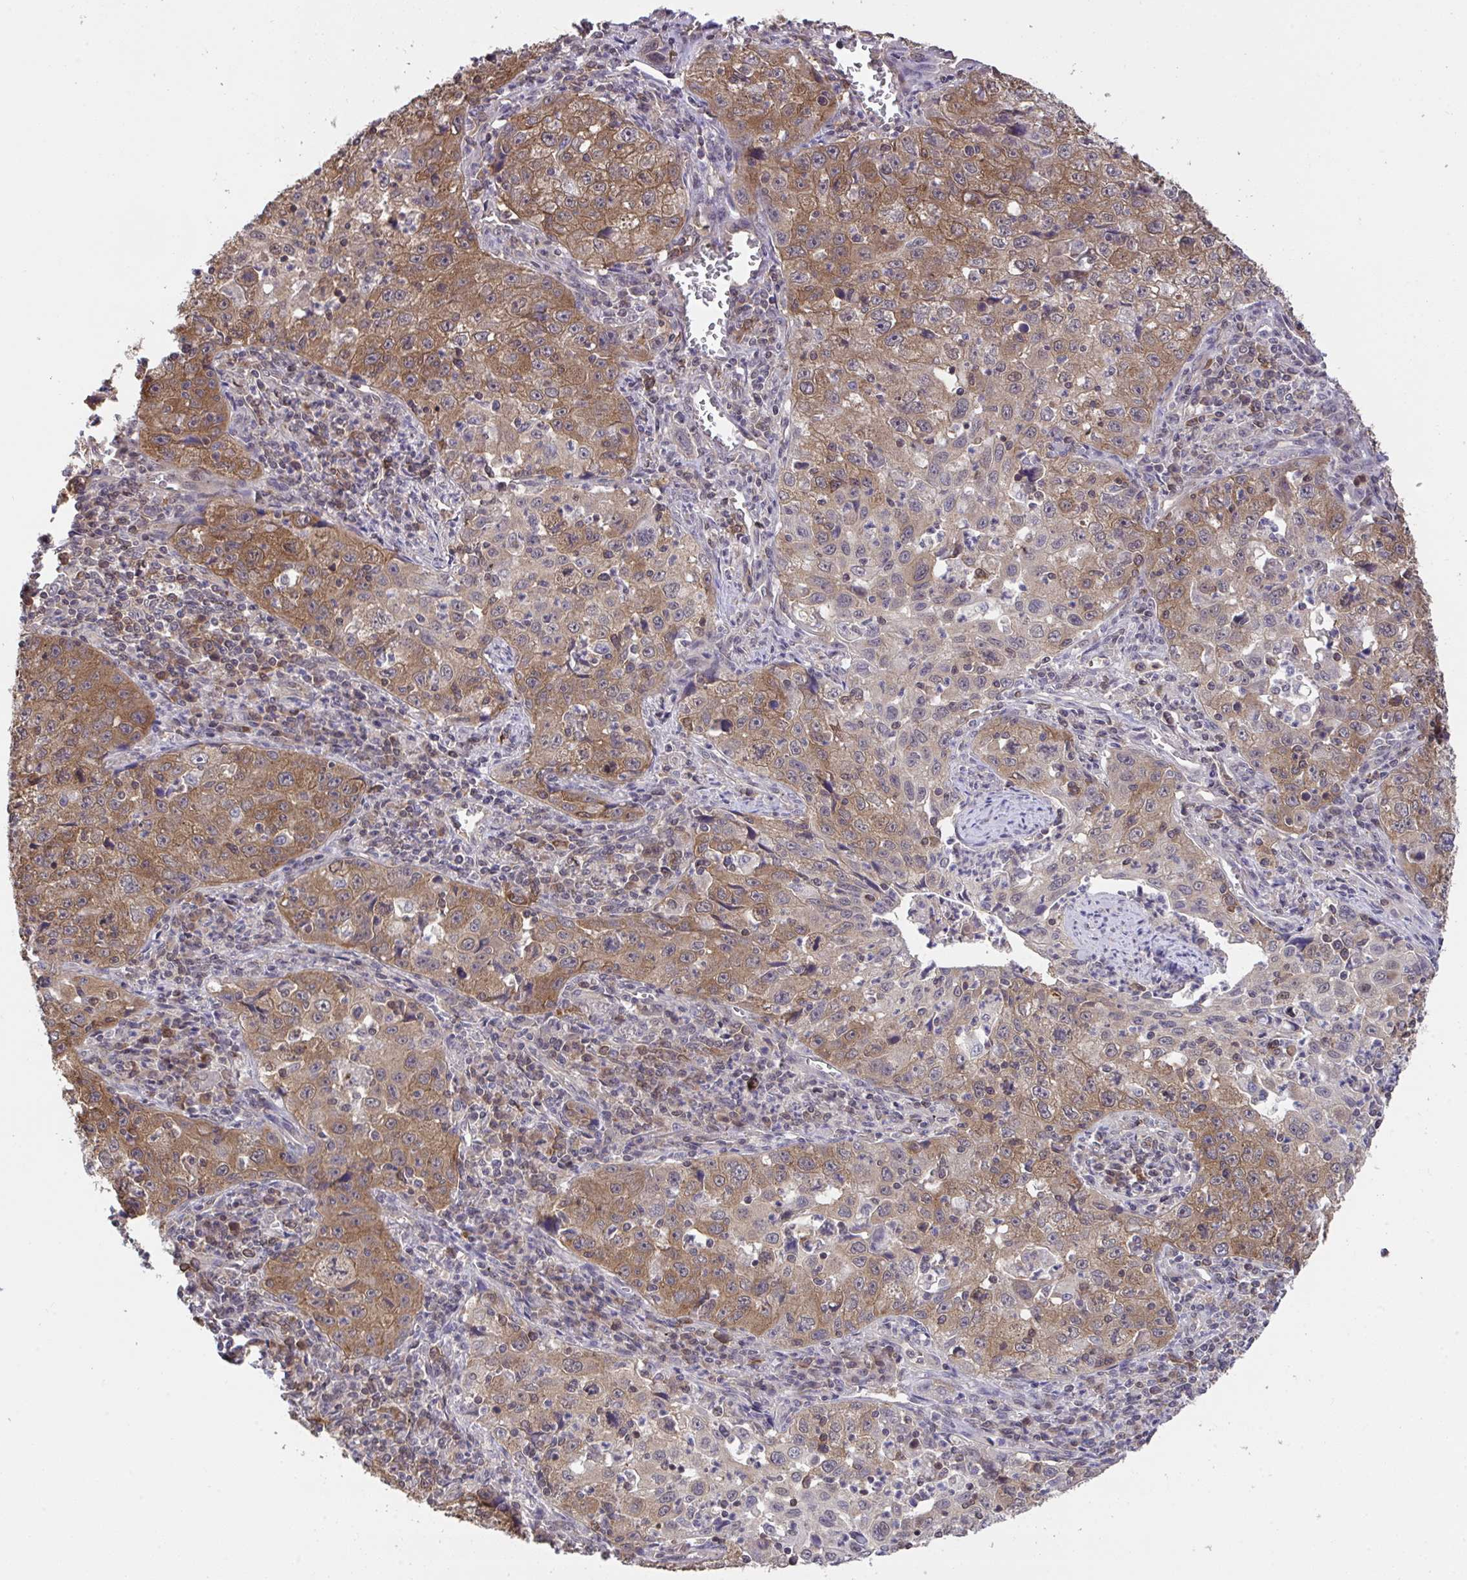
{"staining": {"intensity": "moderate", "quantity": ">75%", "location": "cytoplasmic/membranous"}, "tissue": "lung cancer", "cell_type": "Tumor cells", "image_type": "cancer", "snomed": [{"axis": "morphology", "description": "Squamous cell carcinoma, NOS"}, {"axis": "topography", "description": "Lung"}], "caption": "Immunohistochemistry image of neoplastic tissue: lung cancer (squamous cell carcinoma) stained using IHC demonstrates medium levels of moderate protein expression localized specifically in the cytoplasmic/membranous of tumor cells, appearing as a cytoplasmic/membranous brown color.", "gene": "C12orf57", "patient": {"sex": "male", "age": 71}}